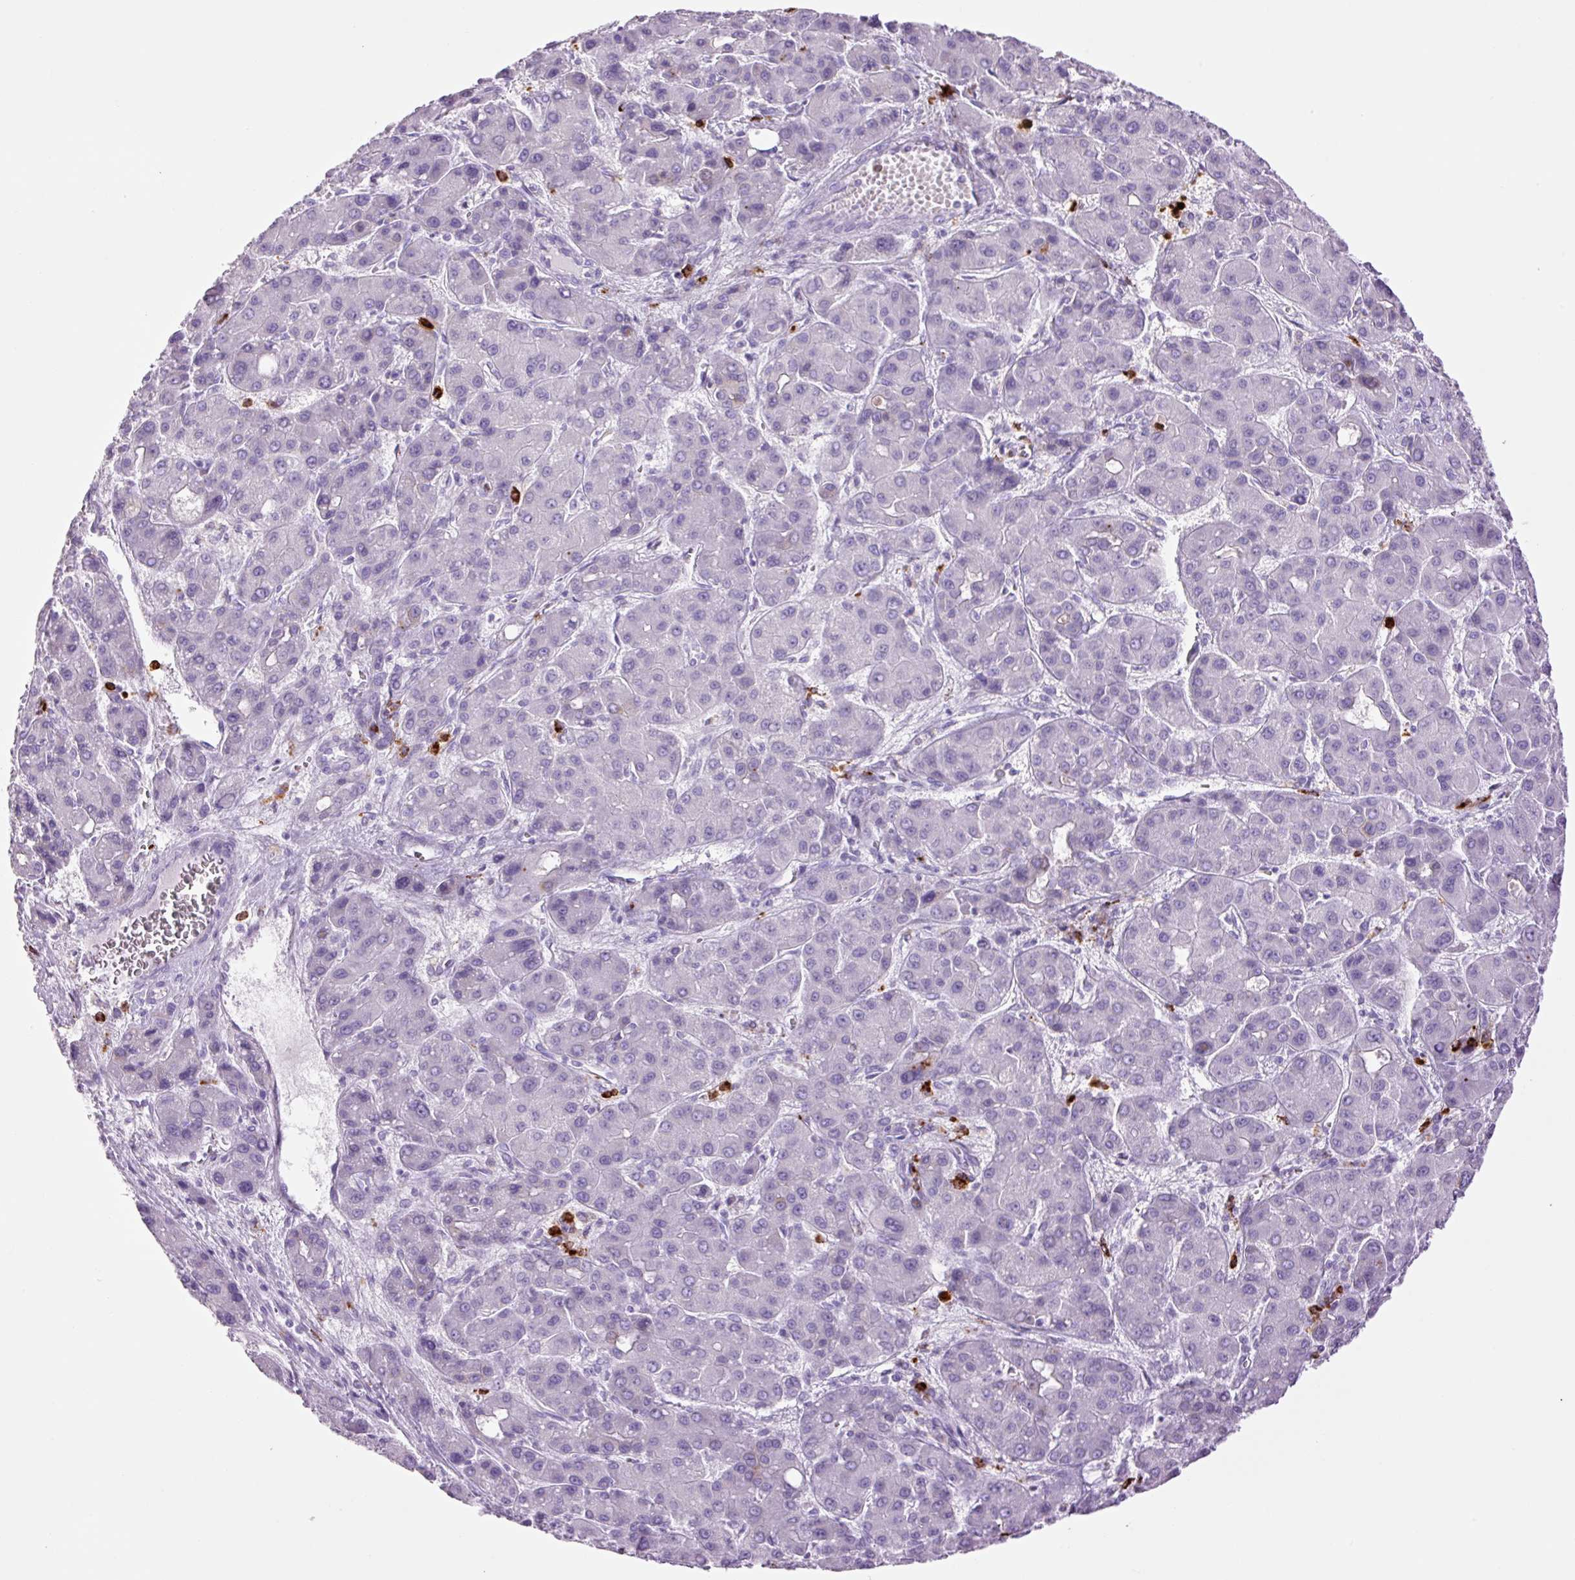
{"staining": {"intensity": "negative", "quantity": "none", "location": "none"}, "tissue": "liver cancer", "cell_type": "Tumor cells", "image_type": "cancer", "snomed": [{"axis": "morphology", "description": "Carcinoma, Hepatocellular, NOS"}, {"axis": "topography", "description": "Liver"}], "caption": "This is a histopathology image of IHC staining of liver cancer, which shows no positivity in tumor cells.", "gene": "LYZ", "patient": {"sex": "male", "age": 55}}